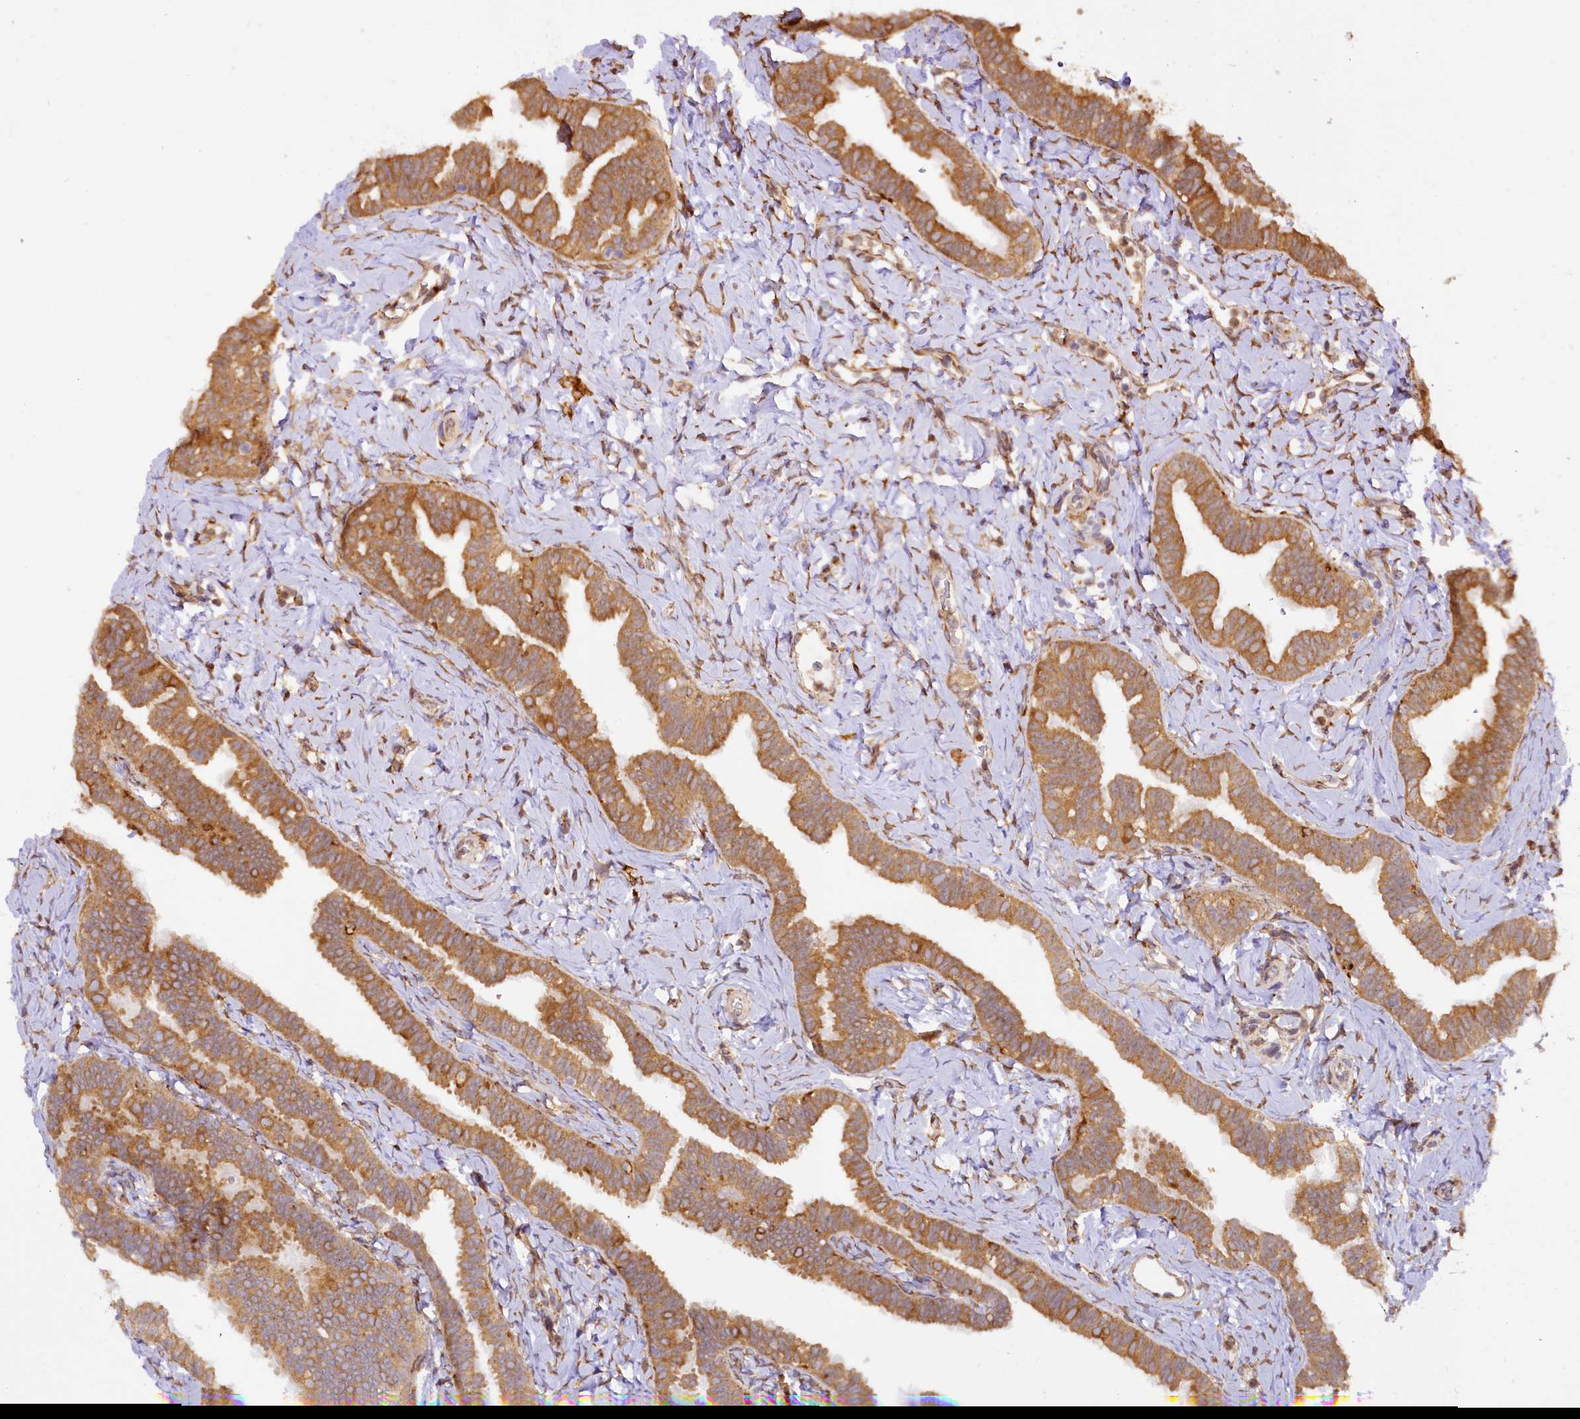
{"staining": {"intensity": "moderate", "quantity": ">75%", "location": "cytoplasmic/membranous"}, "tissue": "fallopian tube", "cell_type": "Glandular cells", "image_type": "normal", "snomed": [{"axis": "morphology", "description": "Normal tissue, NOS"}, {"axis": "topography", "description": "Fallopian tube"}], "caption": "Protein expression analysis of benign human fallopian tube reveals moderate cytoplasmic/membranous staining in about >75% of glandular cells.", "gene": "PPIP5K2", "patient": {"sex": "female", "age": 65}}